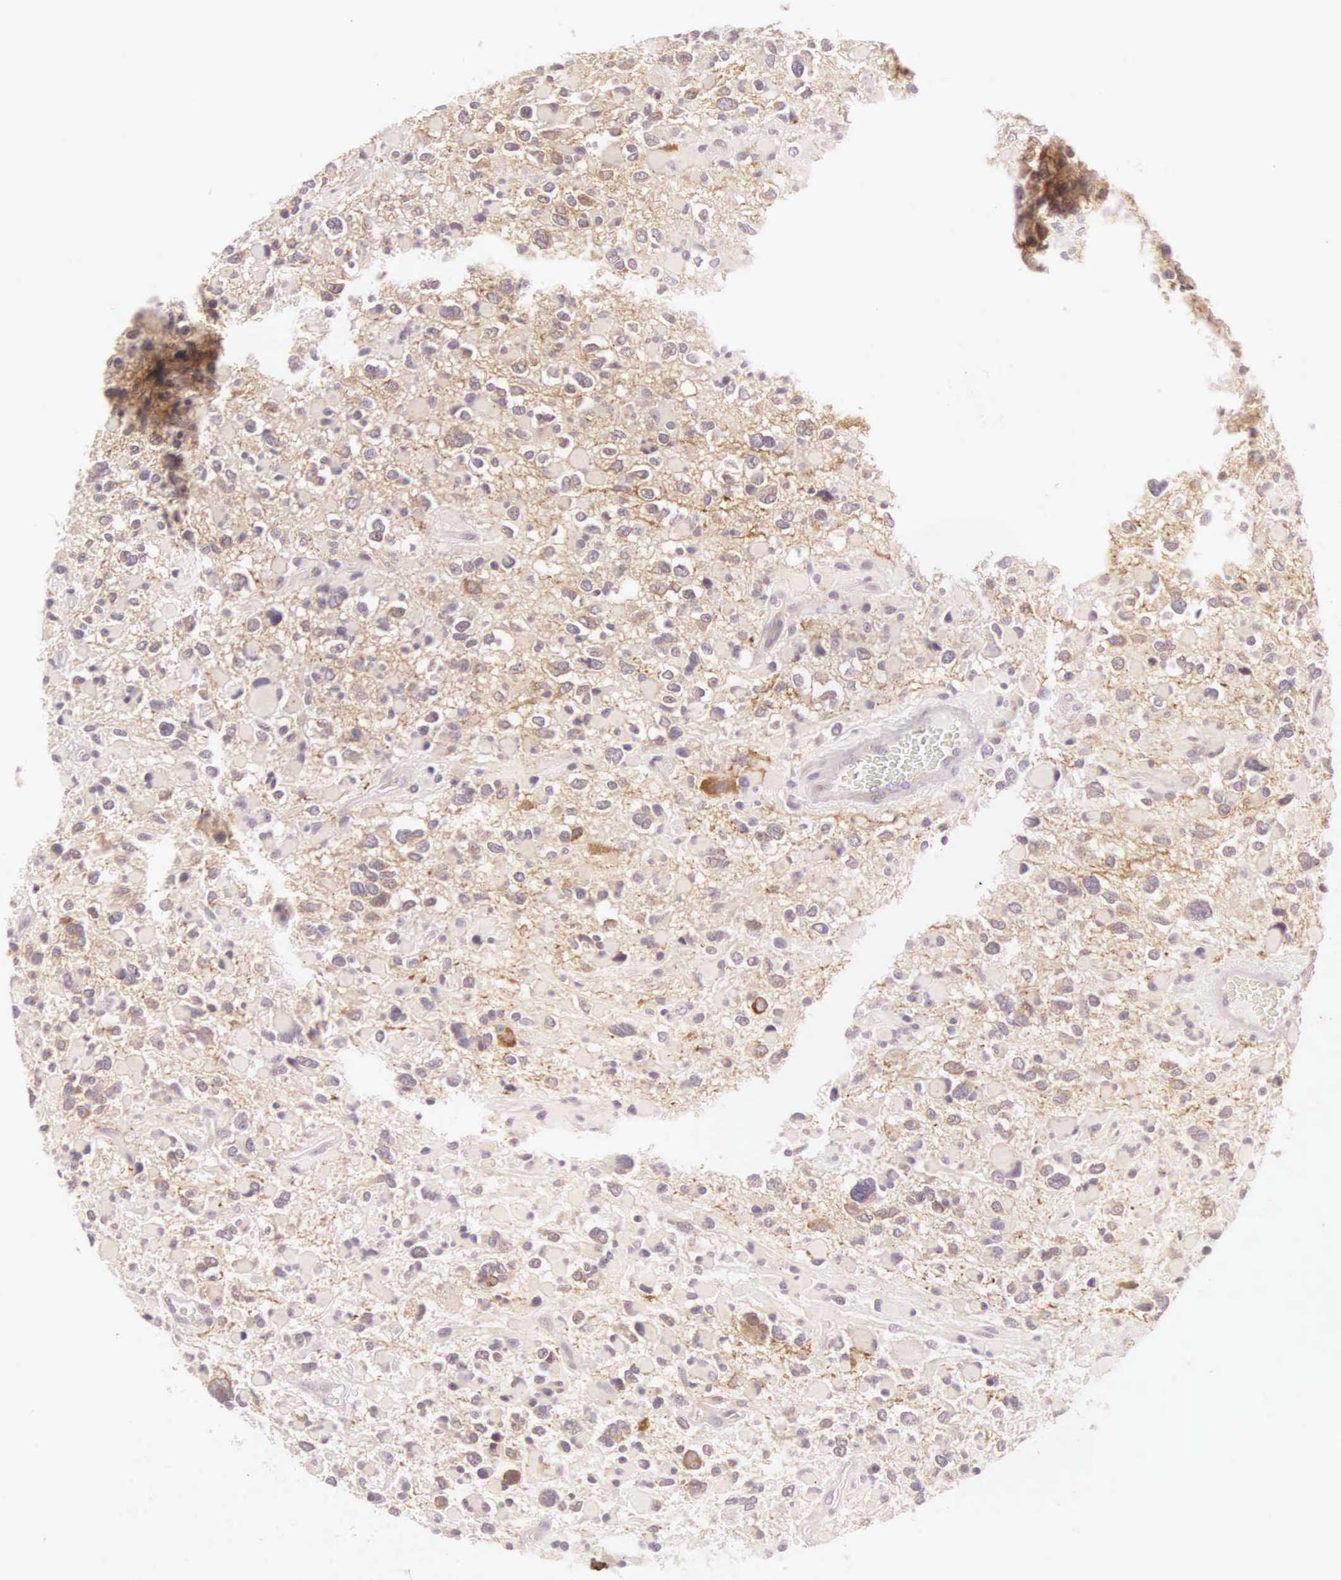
{"staining": {"intensity": "weak", "quantity": ">75%", "location": "cytoplasmic/membranous"}, "tissue": "glioma", "cell_type": "Tumor cells", "image_type": "cancer", "snomed": [{"axis": "morphology", "description": "Glioma, malignant, High grade"}, {"axis": "topography", "description": "Brain"}], "caption": "IHC (DAB (3,3'-diaminobenzidine)) staining of human glioma demonstrates weak cytoplasmic/membranous protein positivity in approximately >75% of tumor cells.", "gene": "CEP170B", "patient": {"sex": "female", "age": 37}}